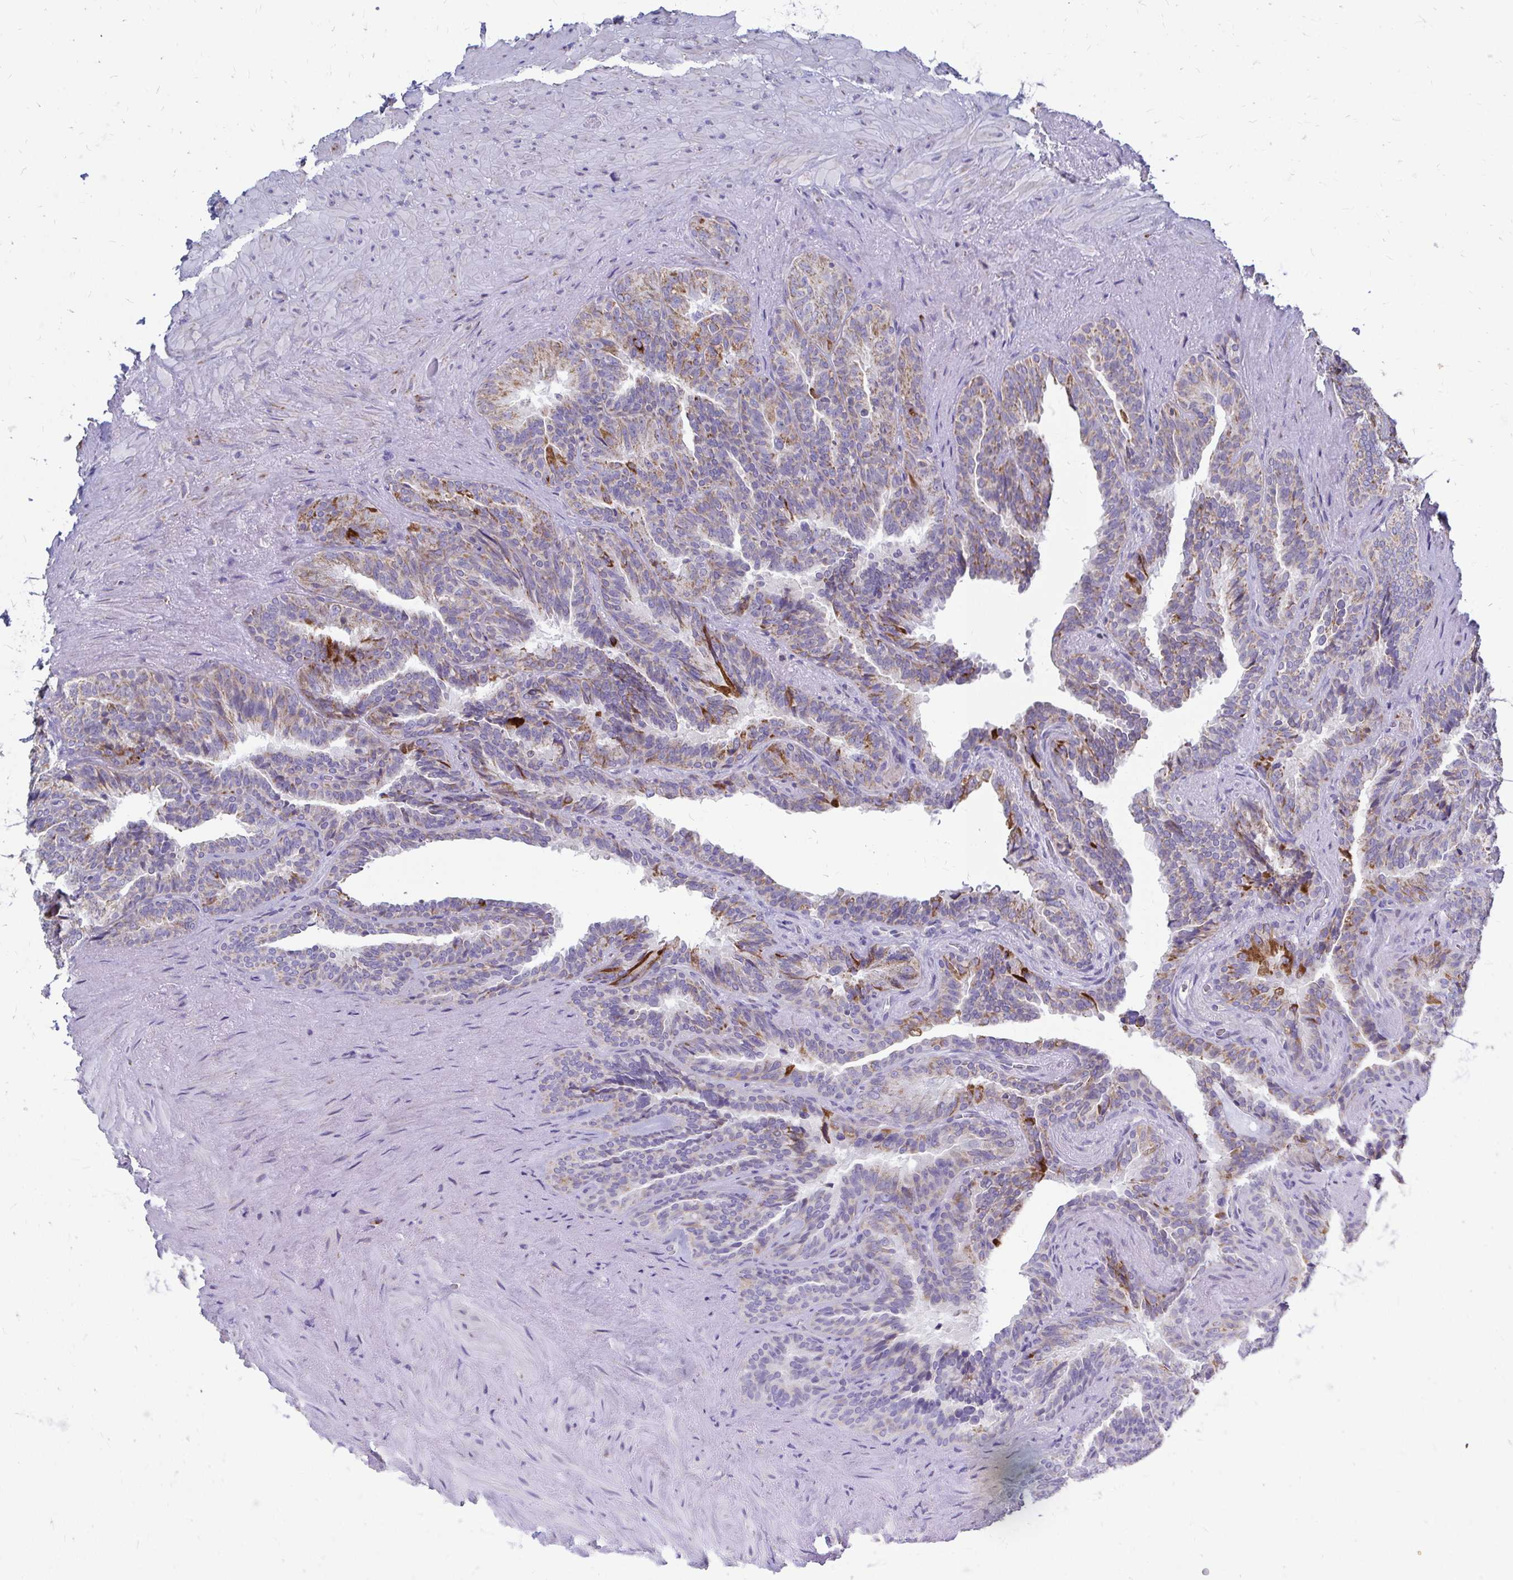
{"staining": {"intensity": "moderate", "quantity": ">75%", "location": "cytoplasmic/membranous"}, "tissue": "seminal vesicle", "cell_type": "Glandular cells", "image_type": "normal", "snomed": [{"axis": "morphology", "description": "Normal tissue, NOS"}, {"axis": "topography", "description": "Seminal veicle"}], "caption": "Protein staining displays moderate cytoplasmic/membranous staining in about >75% of glandular cells in unremarkable seminal vesicle. The protein is stained brown, and the nuclei are stained in blue (DAB (3,3'-diaminobenzidine) IHC with brightfield microscopy, high magnification).", "gene": "OR10R2", "patient": {"sex": "male", "age": 60}}